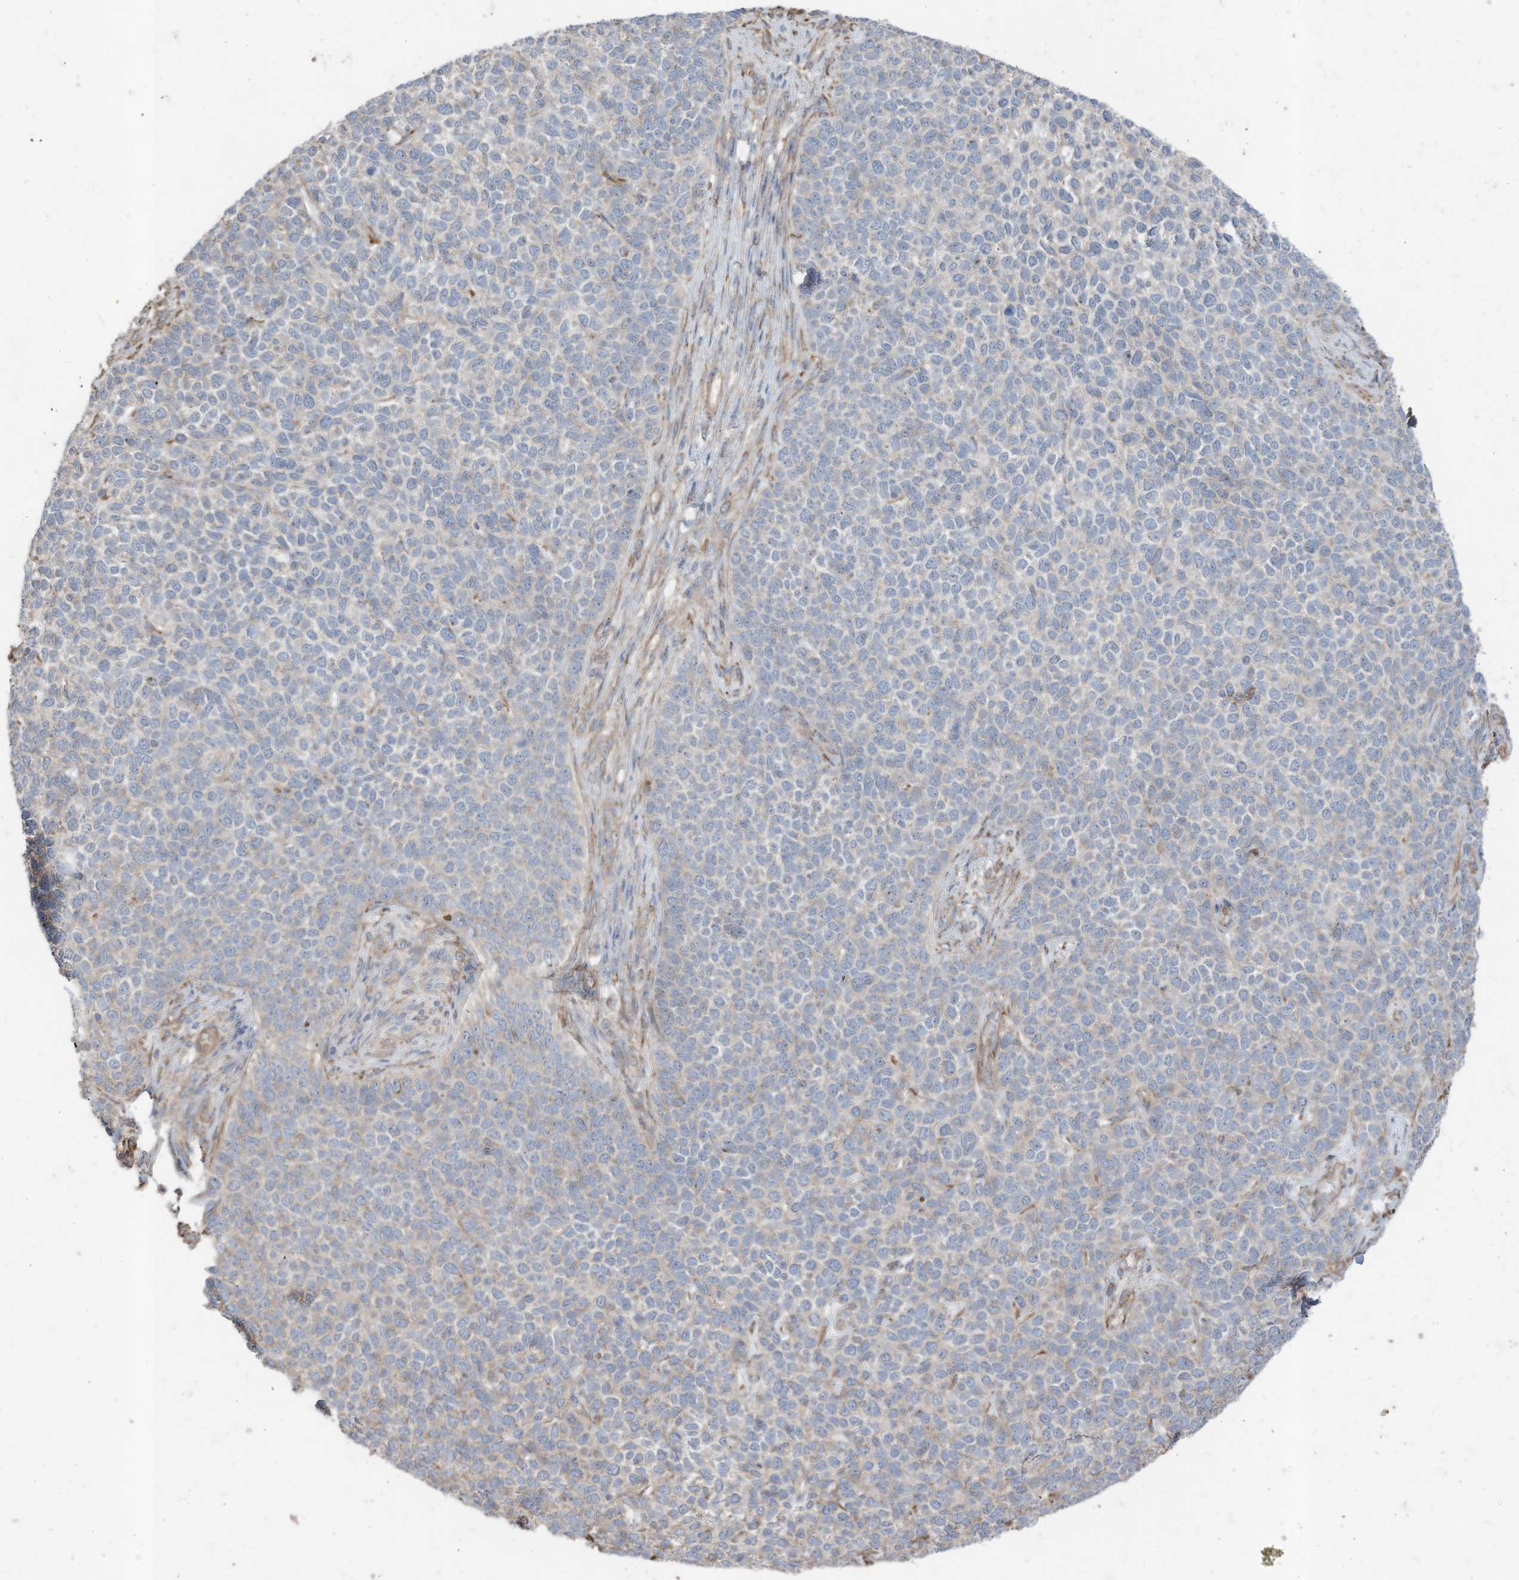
{"staining": {"intensity": "negative", "quantity": "none", "location": "none"}, "tissue": "skin cancer", "cell_type": "Tumor cells", "image_type": "cancer", "snomed": [{"axis": "morphology", "description": "Basal cell carcinoma"}, {"axis": "topography", "description": "Skin"}], "caption": "IHC photomicrograph of neoplastic tissue: skin cancer (basal cell carcinoma) stained with DAB reveals no significant protein expression in tumor cells.", "gene": "SLC17A7", "patient": {"sex": "female", "age": 84}}